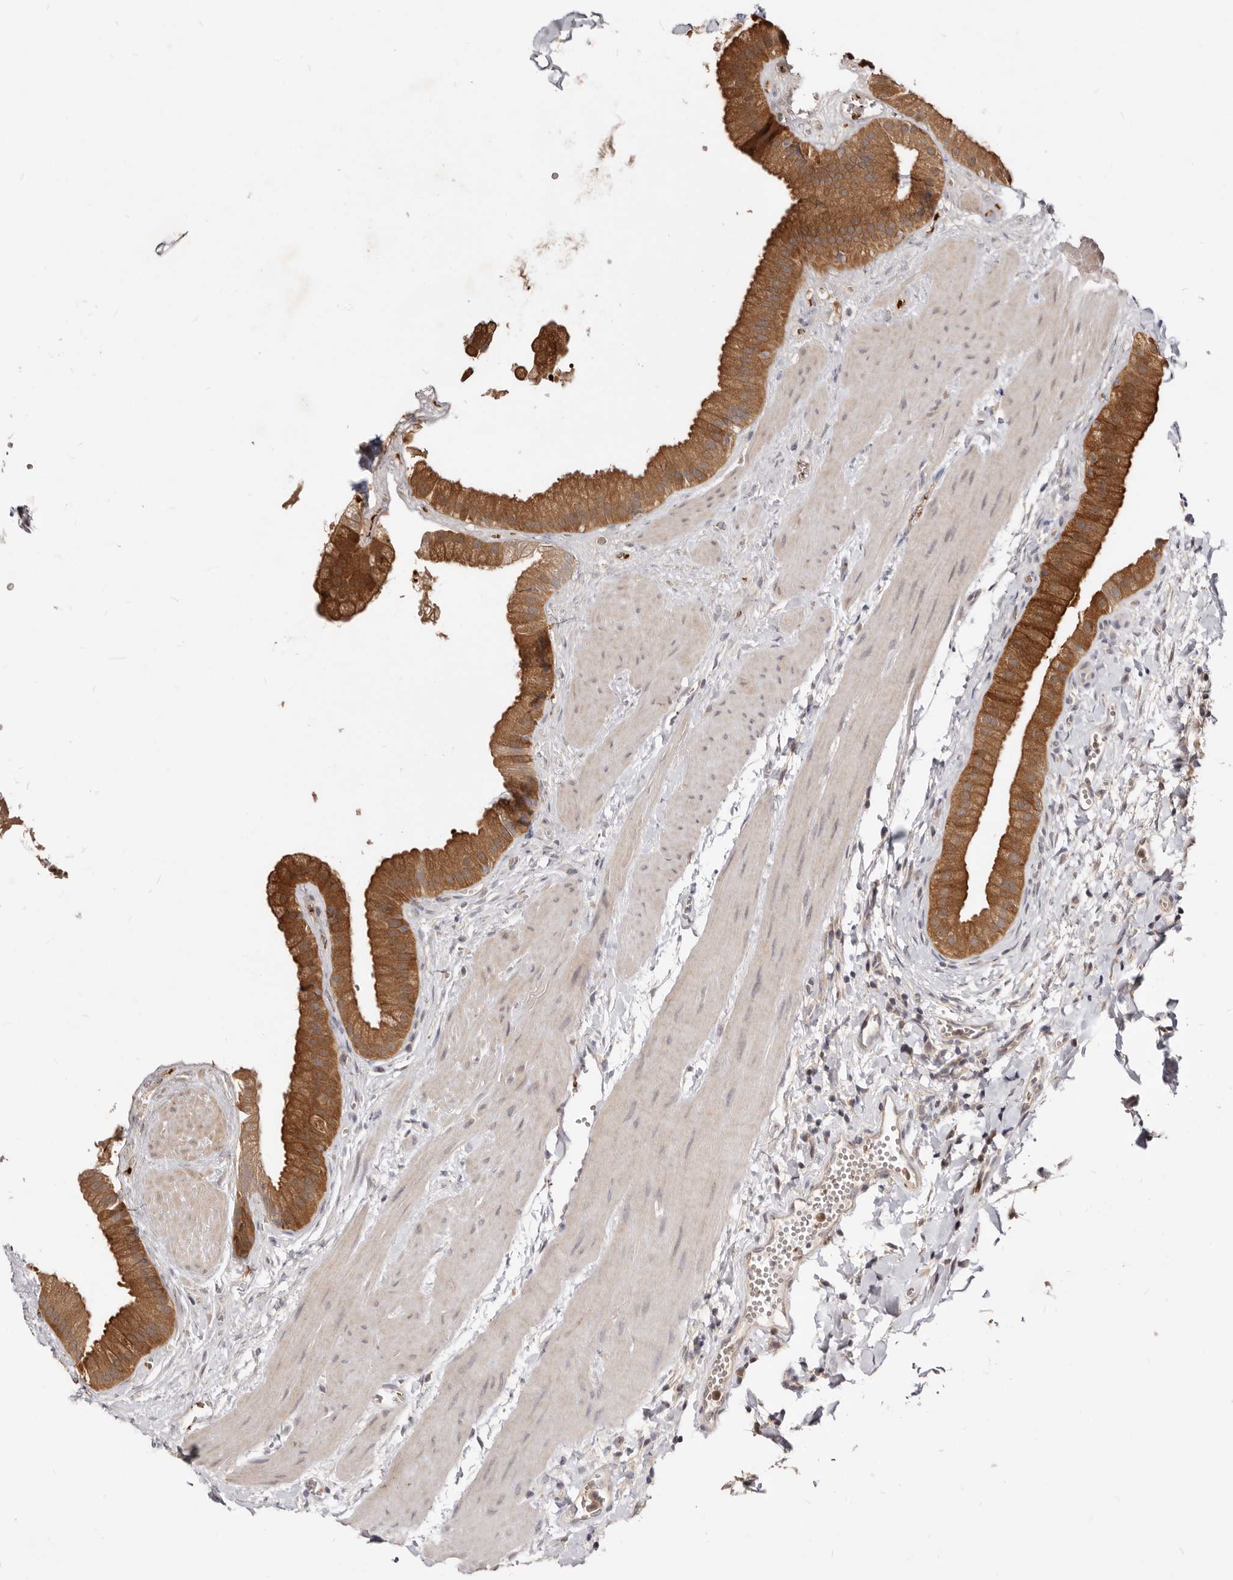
{"staining": {"intensity": "strong", "quantity": ">75%", "location": "cytoplasmic/membranous"}, "tissue": "gallbladder", "cell_type": "Glandular cells", "image_type": "normal", "snomed": [{"axis": "morphology", "description": "Normal tissue, NOS"}, {"axis": "topography", "description": "Gallbladder"}], "caption": "Gallbladder was stained to show a protein in brown. There is high levels of strong cytoplasmic/membranous expression in approximately >75% of glandular cells.", "gene": "TC2N", "patient": {"sex": "male", "age": 55}}